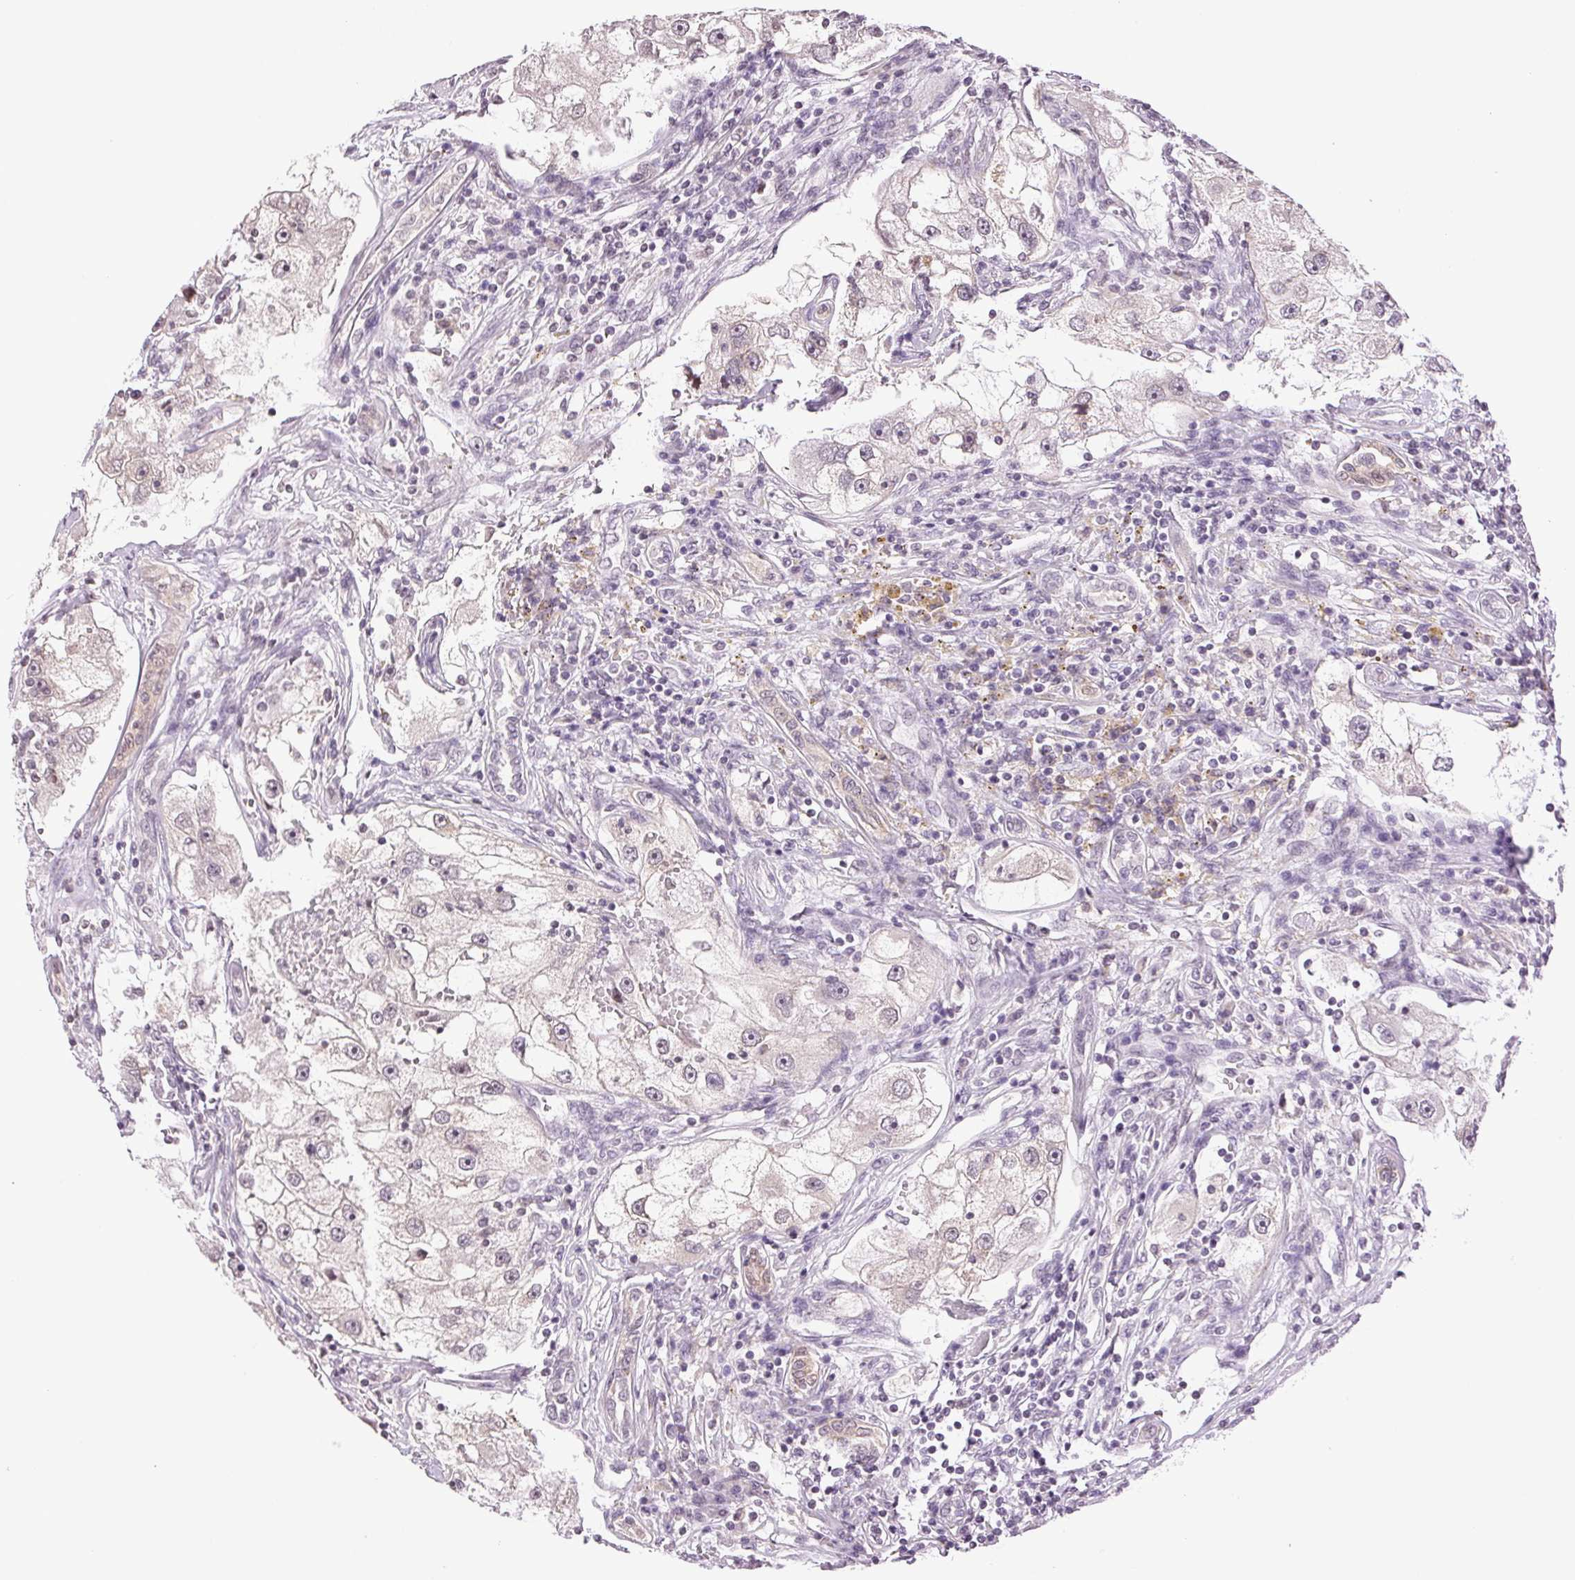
{"staining": {"intensity": "negative", "quantity": "none", "location": "none"}, "tissue": "renal cancer", "cell_type": "Tumor cells", "image_type": "cancer", "snomed": [{"axis": "morphology", "description": "Adenocarcinoma, NOS"}, {"axis": "topography", "description": "Kidney"}], "caption": "Protein analysis of renal cancer (adenocarcinoma) shows no significant staining in tumor cells.", "gene": "TNNT3", "patient": {"sex": "male", "age": 63}}